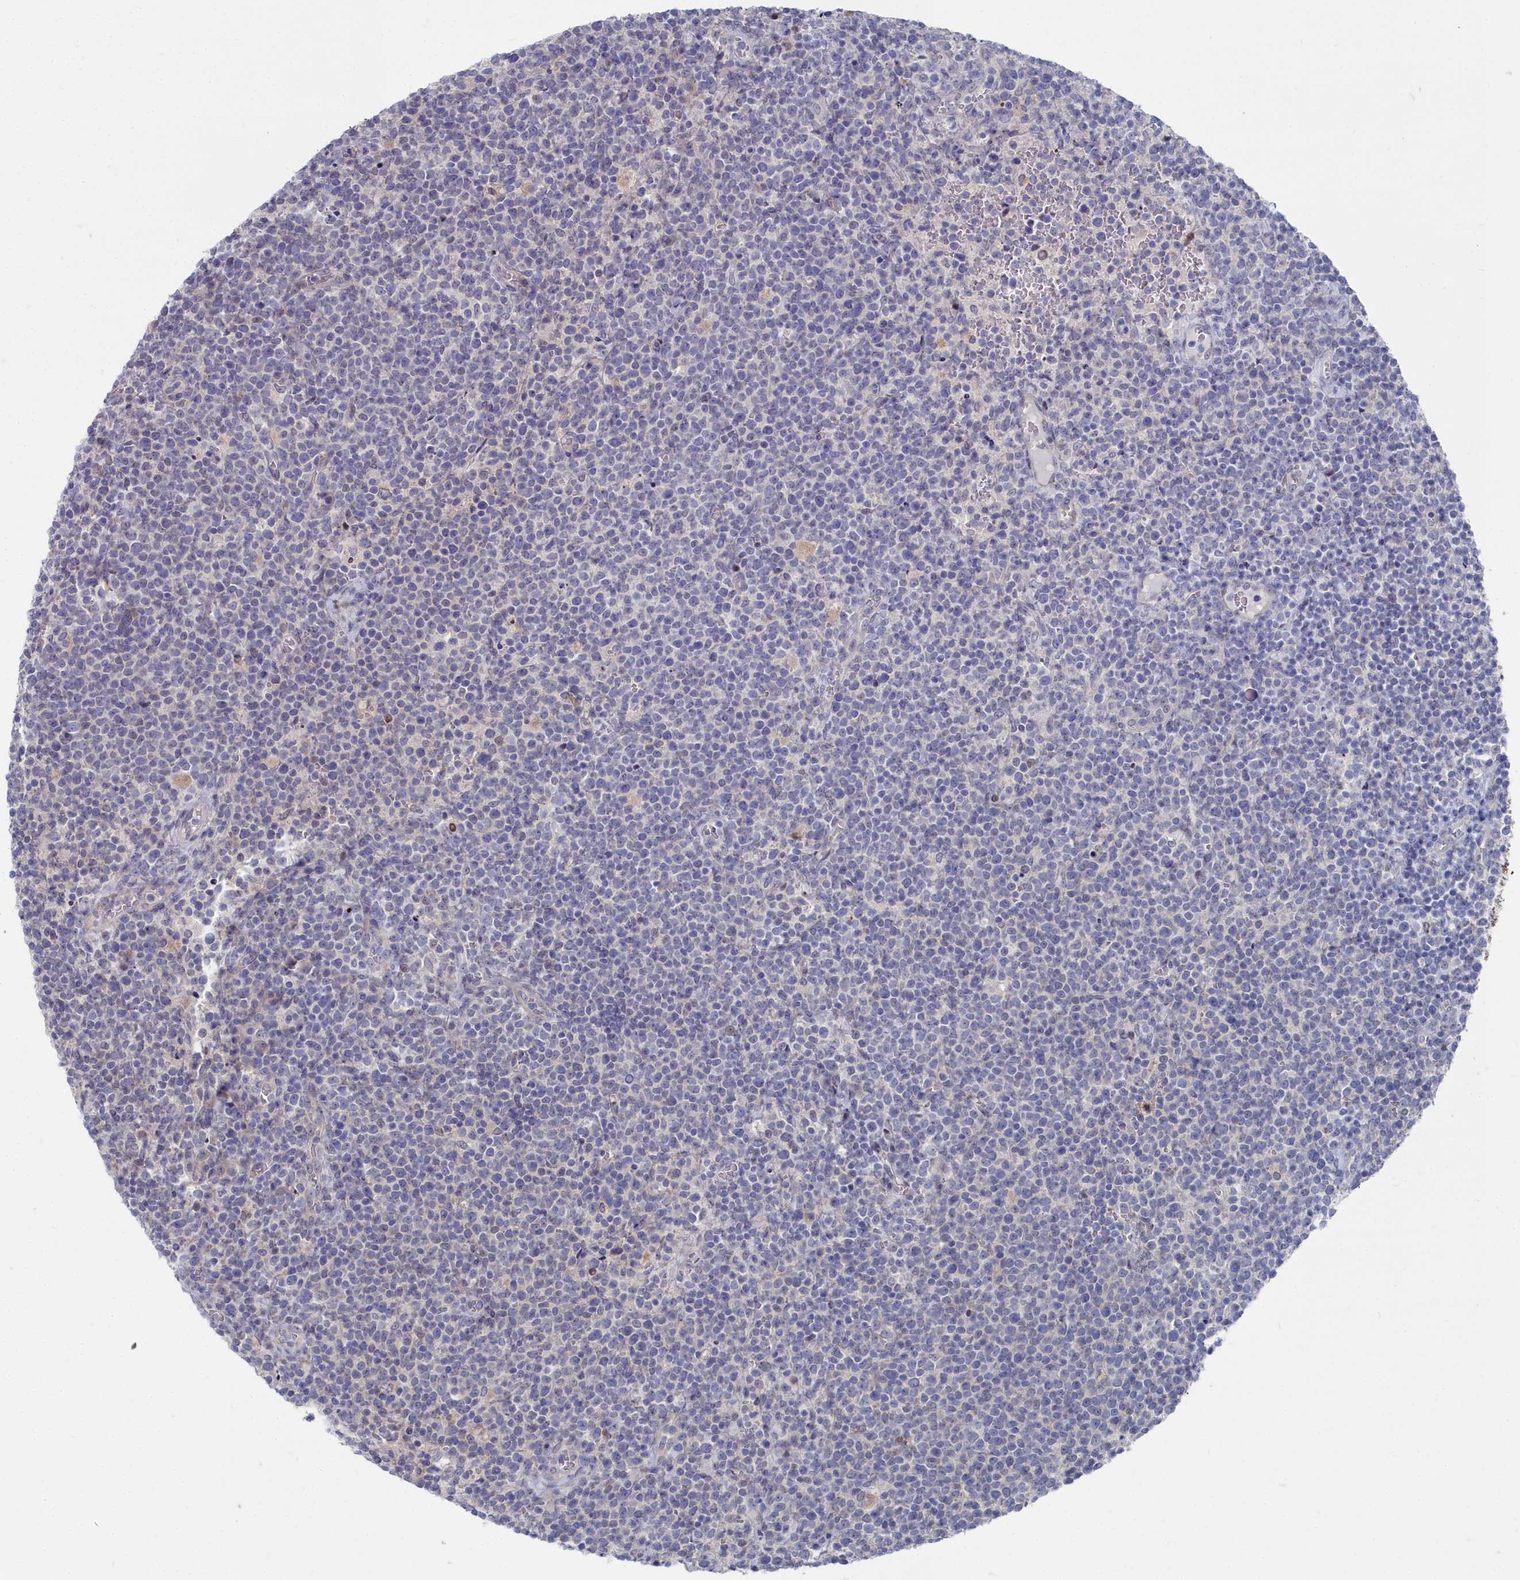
{"staining": {"intensity": "negative", "quantity": "none", "location": "none"}, "tissue": "lymphoma", "cell_type": "Tumor cells", "image_type": "cancer", "snomed": [{"axis": "morphology", "description": "Malignant lymphoma, non-Hodgkin's type, High grade"}, {"axis": "topography", "description": "Lymph node"}], "caption": "Protein analysis of lymphoma shows no significant positivity in tumor cells.", "gene": "RPS27A", "patient": {"sex": "male", "age": 61}}